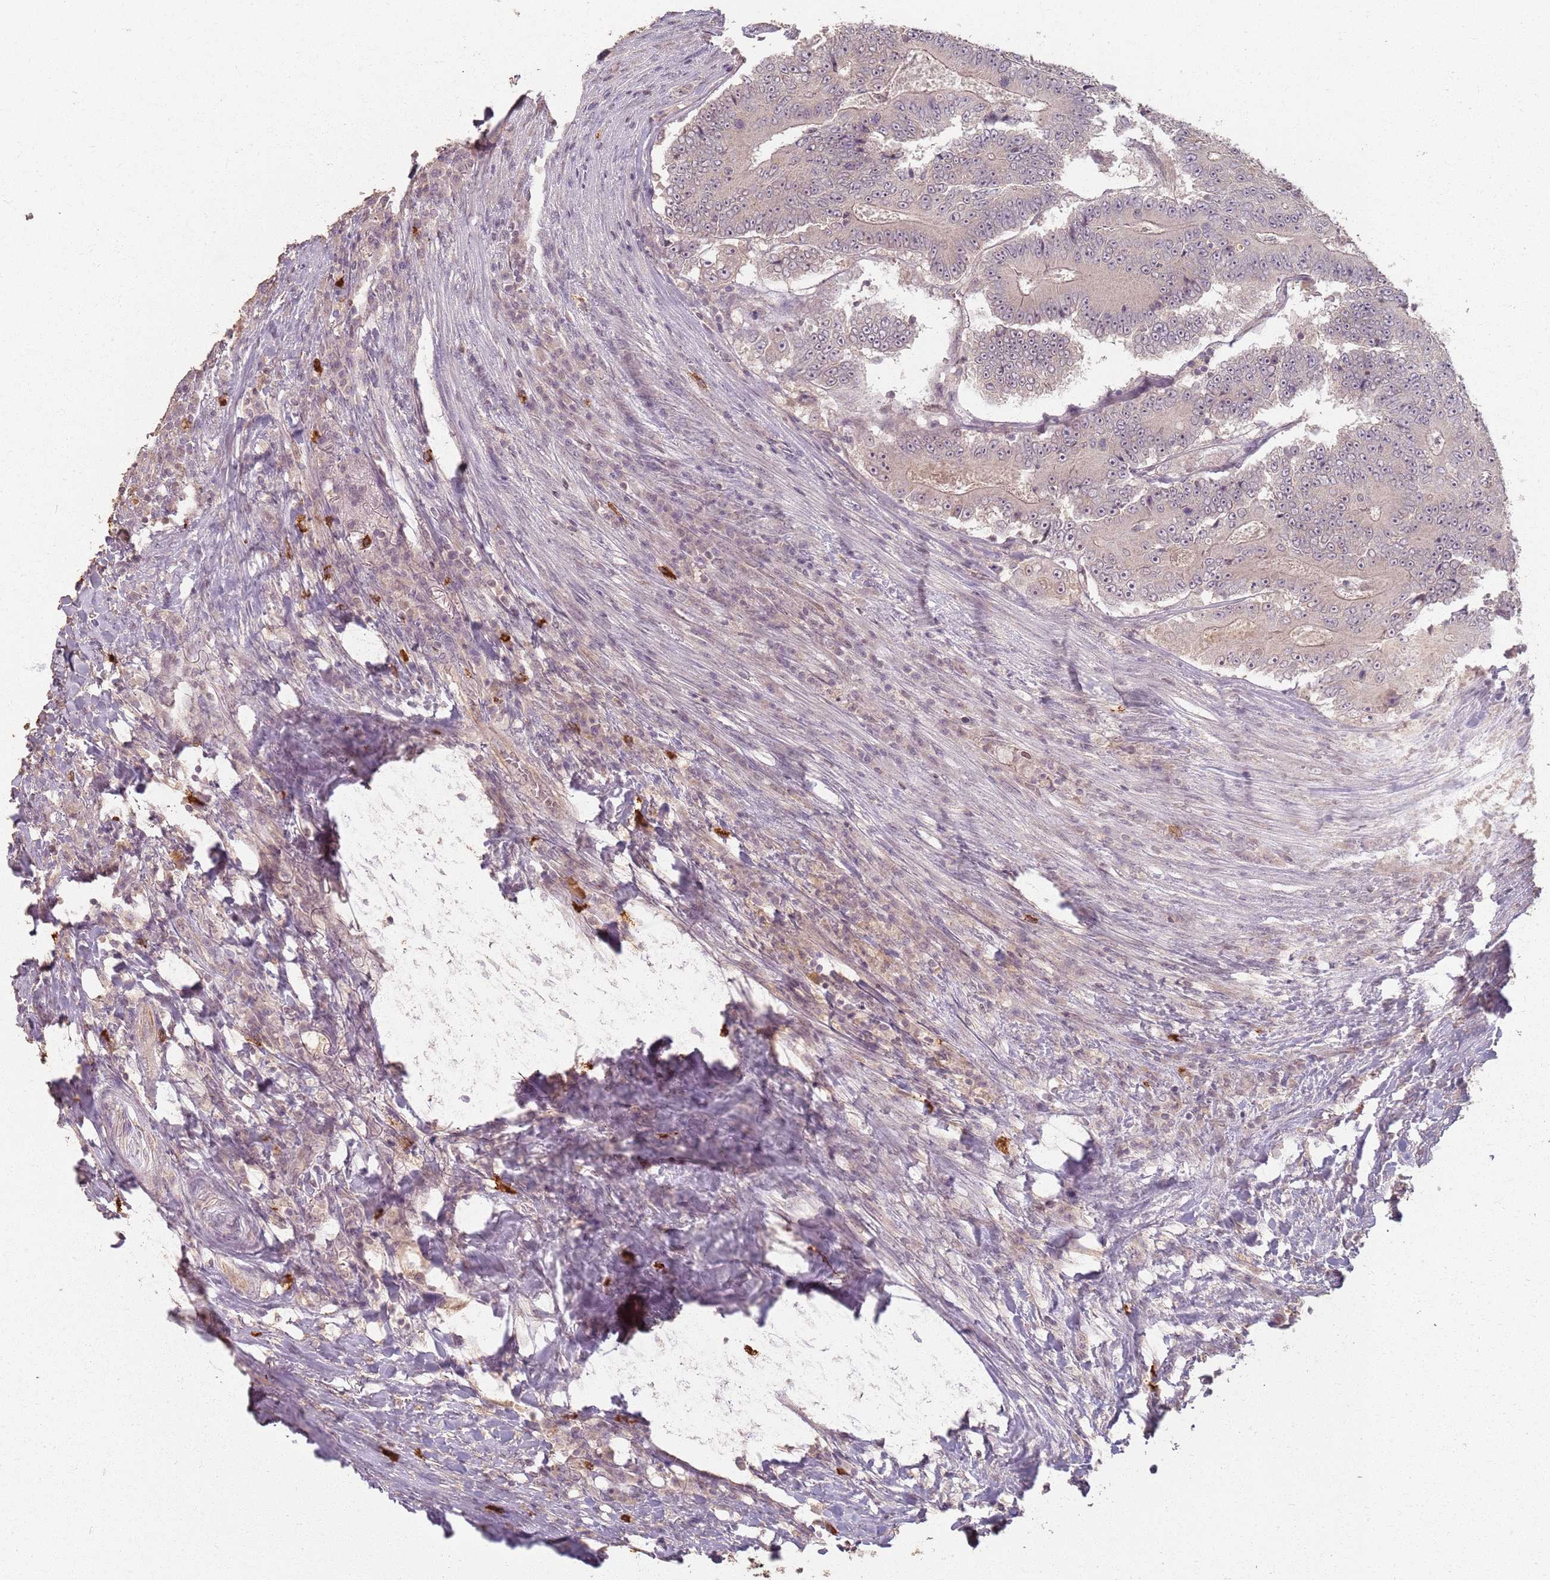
{"staining": {"intensity": "negative", "quantity": "none", "location": "none"}, "tissue": "colorectal cancer", "cell_type": "Tumor cells", "image_type": "cancer", "snomed": [{"axis": "morphology", "description": "Adenocarcinoma, NOS"}, {"axis": "topography", "description": "Colon"}], "caption": "Tumor cells show no significant protein staining in adenocarcinoma (colorectal). (IHC, brightfield microscopy, high magnification).", "gene": "CCDC168", "patient": {"sex": "male", "age": 83}}